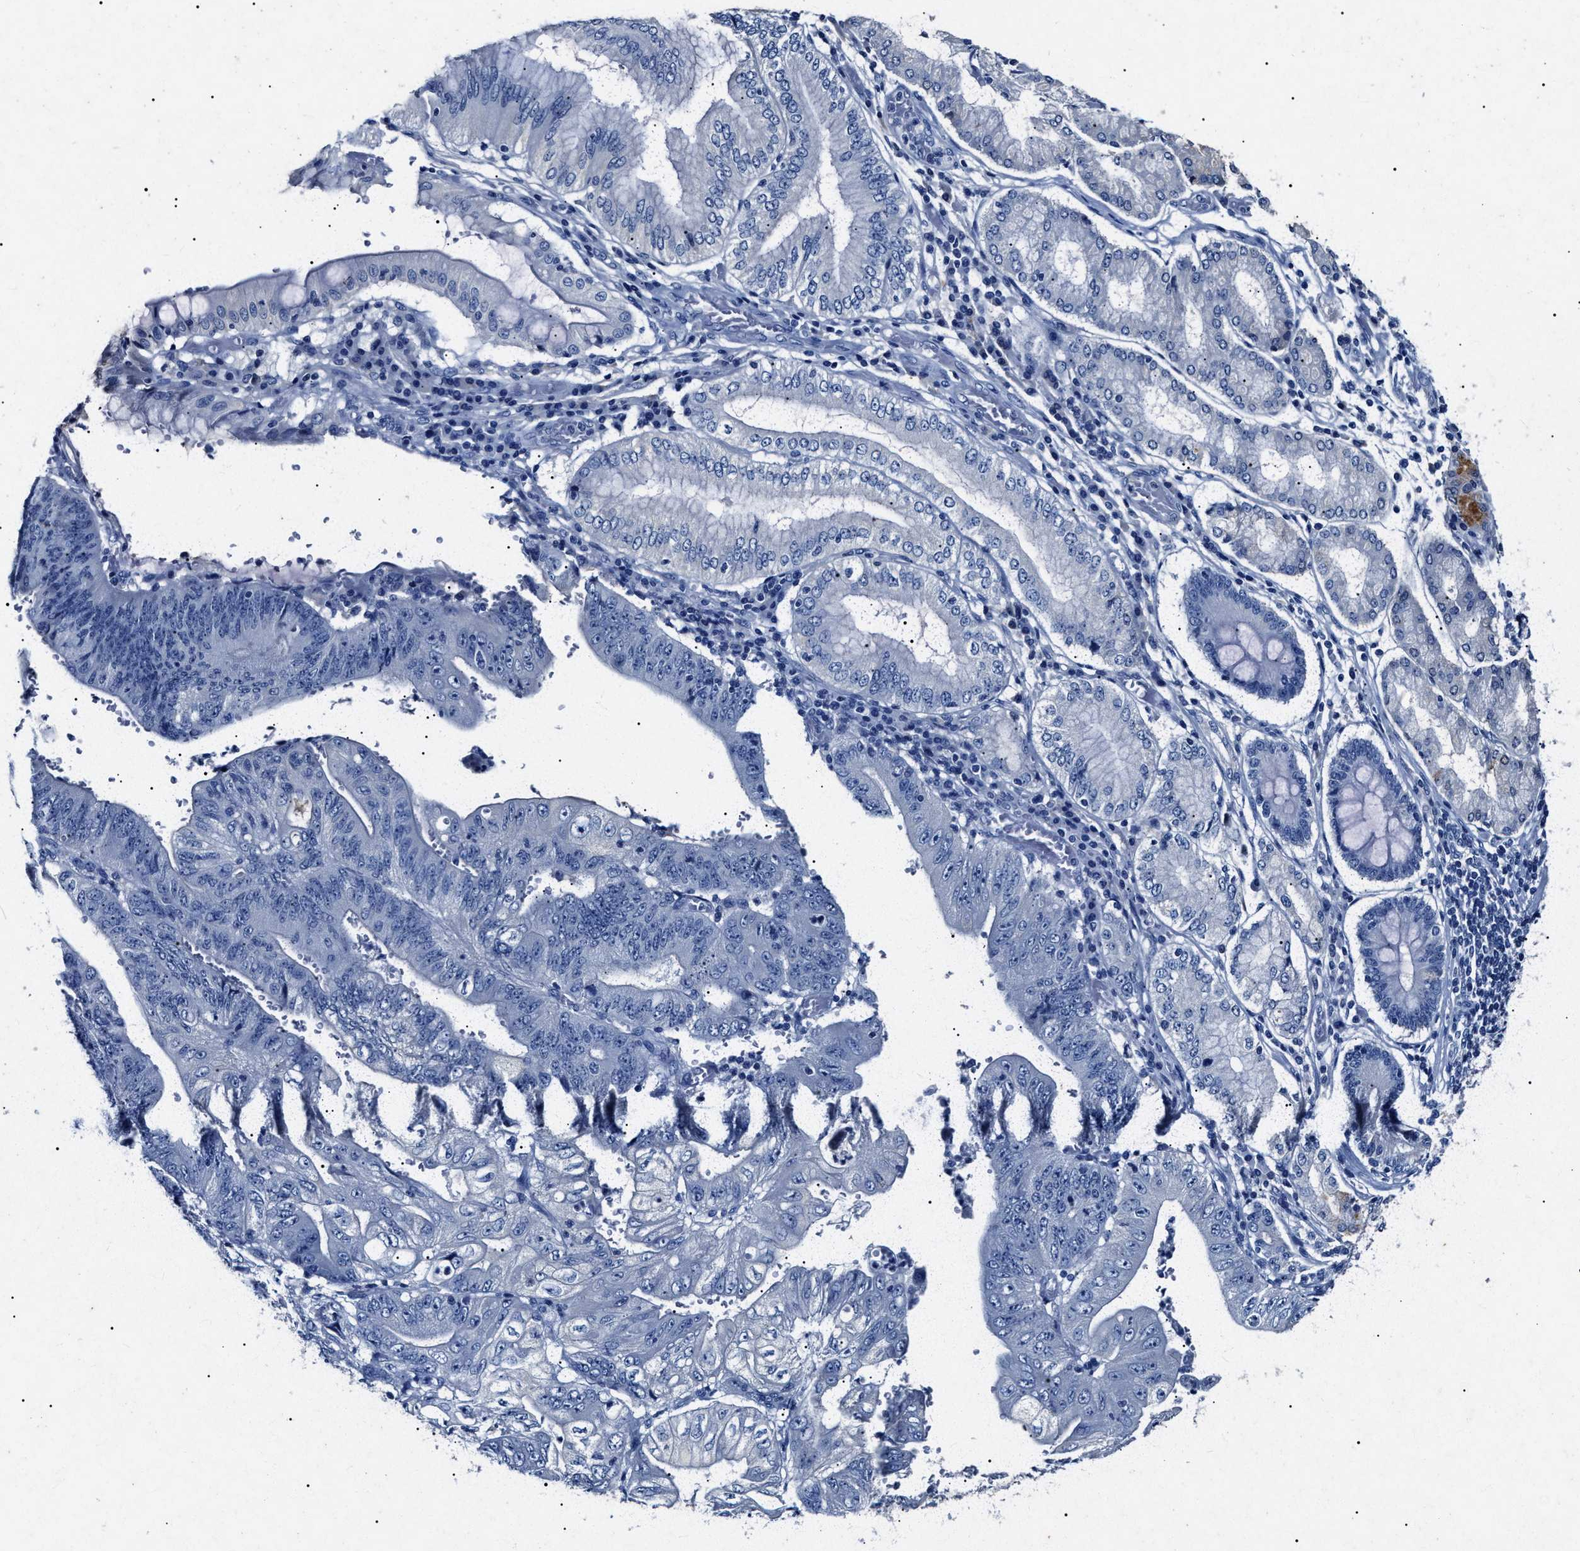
{"staining": {"intensity": "negative", "quantity": "none", "location": "none"}, "tissue": "stomach cancer", "cell_type": "Tumor cells", "image_type": "cancer", "snomed": [{"axis": "morphology", "description": "Adenocarcinoma, NOS"}, {"axis": "topography", "description": "Stomach"}], "caption": "Immunohistochemical staining of human adenocarcinoma (stomach) demonstrates no significant expression in tumor cells.", "gene": "LRRC8E", "patient": {"sex": "female", "age": 73}}